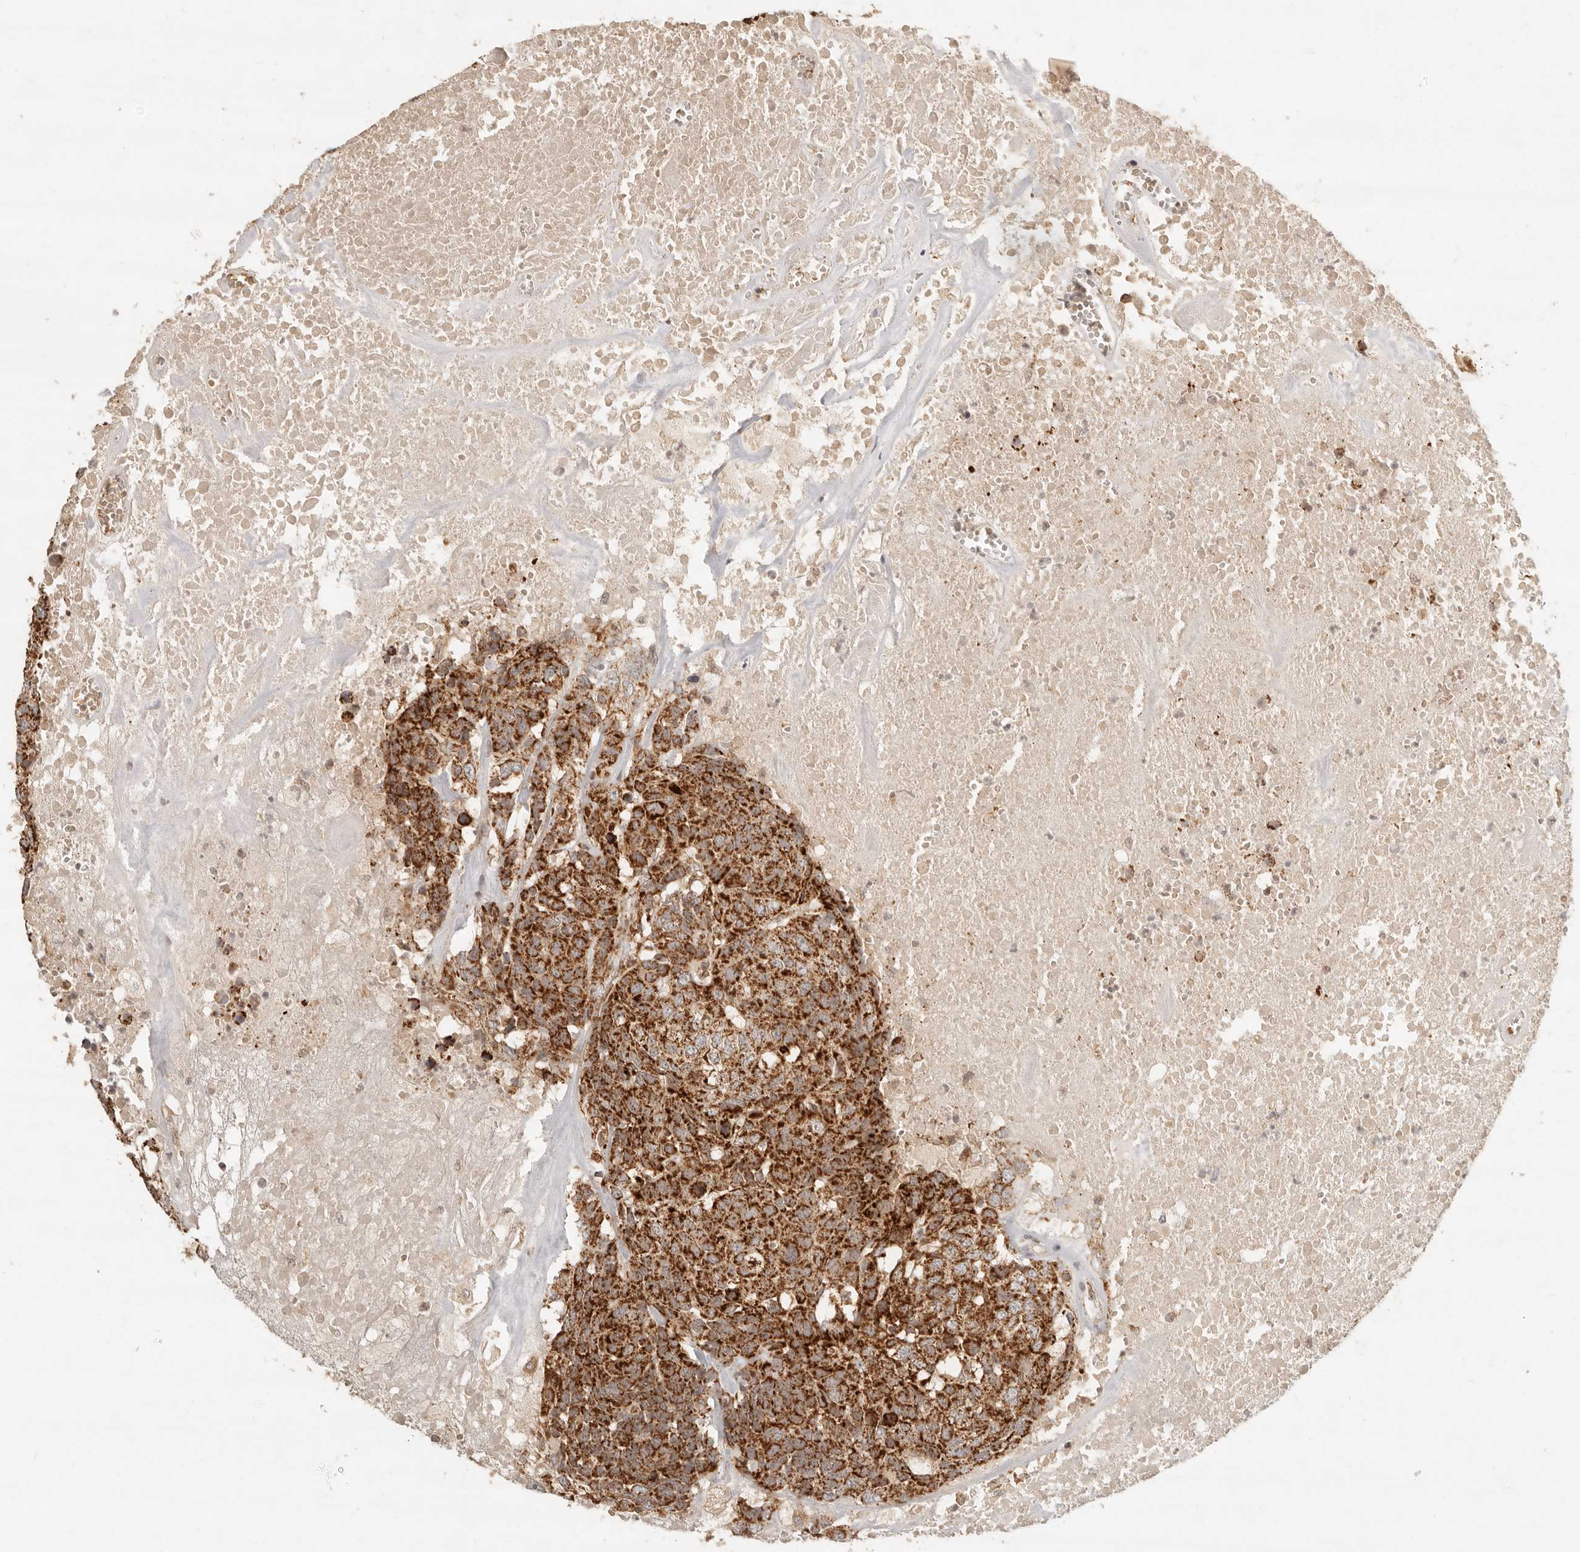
{"staining": {"intensity": "strong", "quantity": ">75%", "location": "cytoplasmic/membranous"}, "tissue": "head and neck cancer", "cell_type": "Tumor cells", "image_type": "cancer", "snomed": [{"axis": "morphology", "description": "Squamous cell carcinoma, NOS"}, {"axis": "topography", "description": "Head-Neck"}], "caption": "An immunohistochemistry image of tumor tissue is shown. Protein staining in brown shows strong cytoplasmic/membranous positivity in squamous cell carcinoma (head and neck) within tumor cells.", "gene": "MRPL55", "patient": {"sex": "male", "age": 66}}